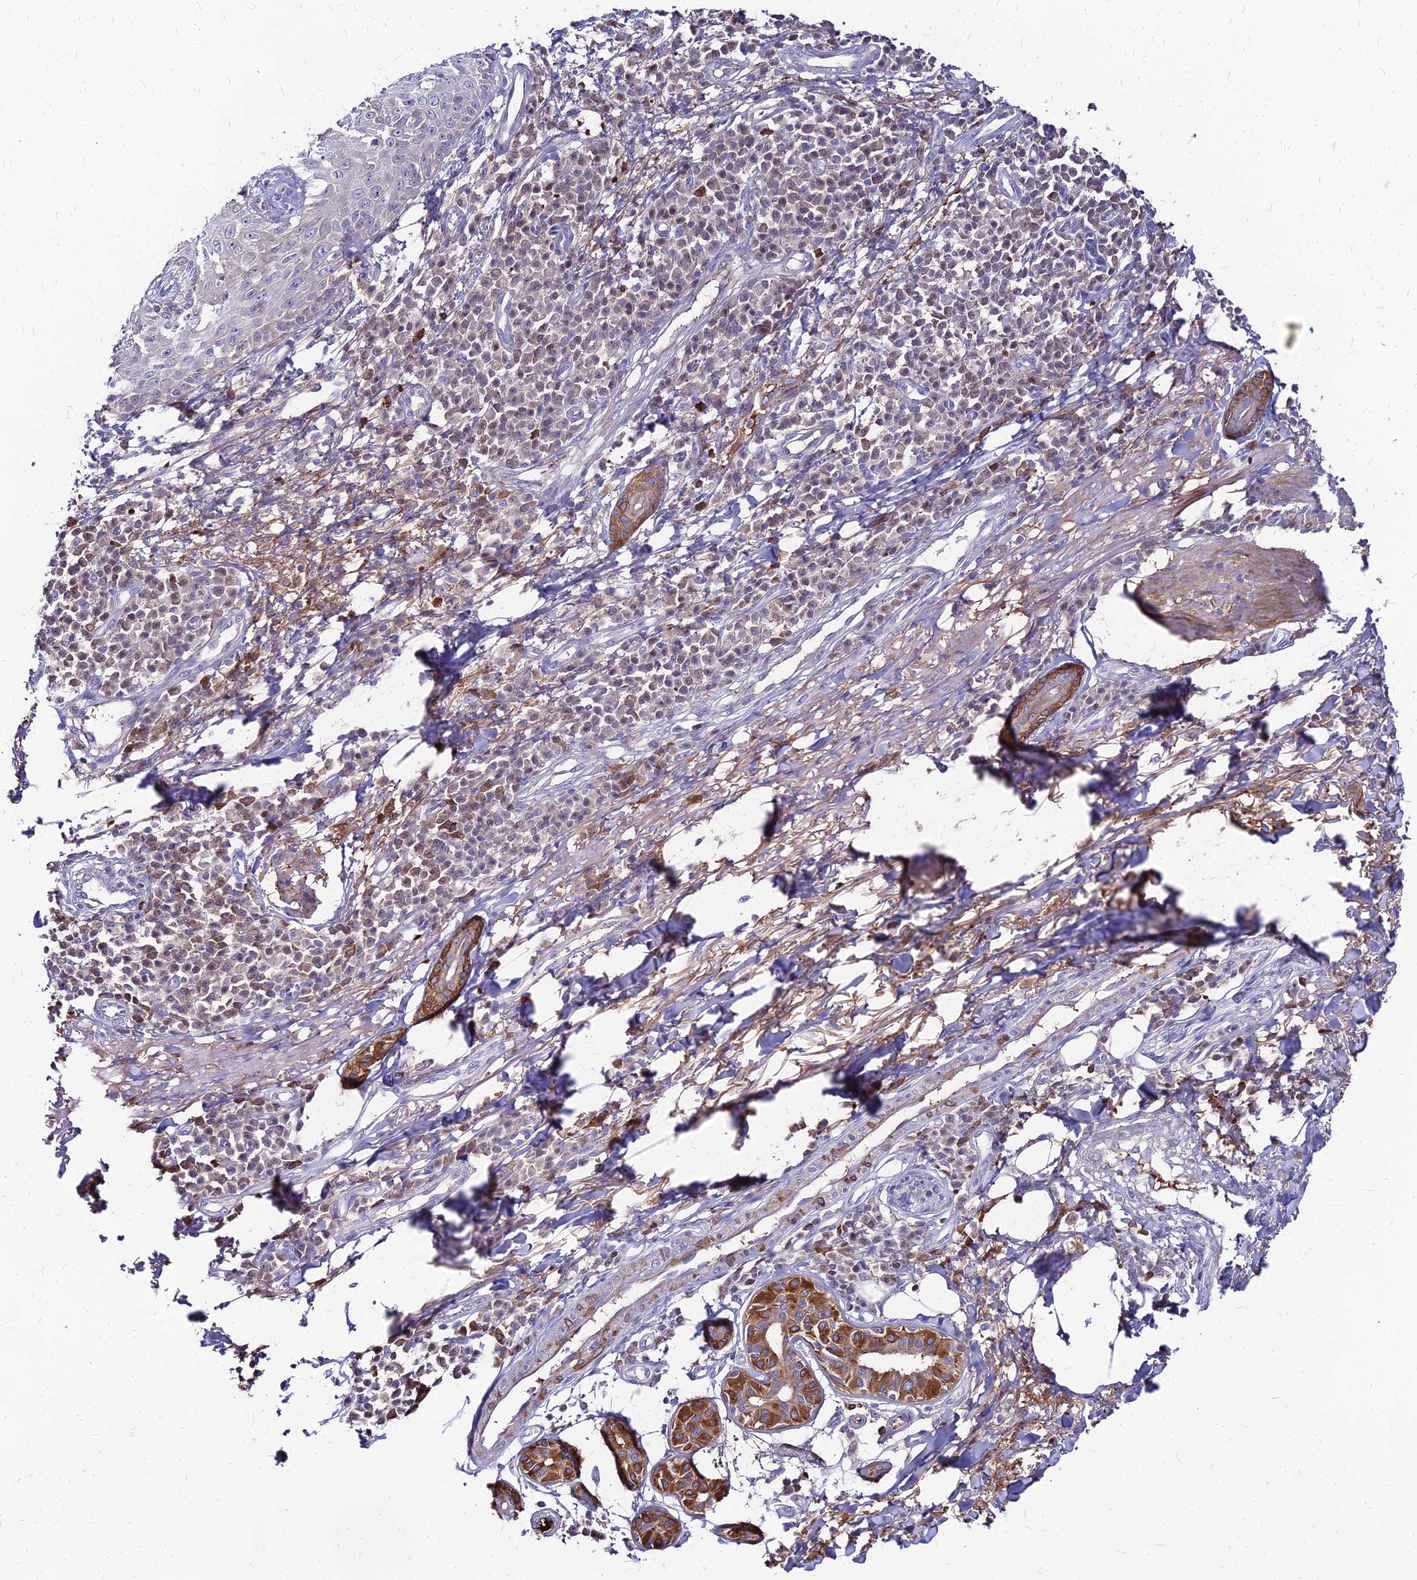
{"staining": {"intensity": "negative", "quantity": "none", "location": "none"}, "tissue": "skin cancer", "cell_type": "Tumor cells", "image_type": "cancer", "snomed": [{"axis": "morphology", "description": "Squamous cell carcinoma, NOS"}, {"axis": "topography", "description": "Skin"}], "caption": "The micrograph shows no significant staining in tumor cells of squamous cell carcinoma (skin). Nuclei are stained in blue.", "gene": "ACSM6", "patient": {"sex": "male", "age": 71}}